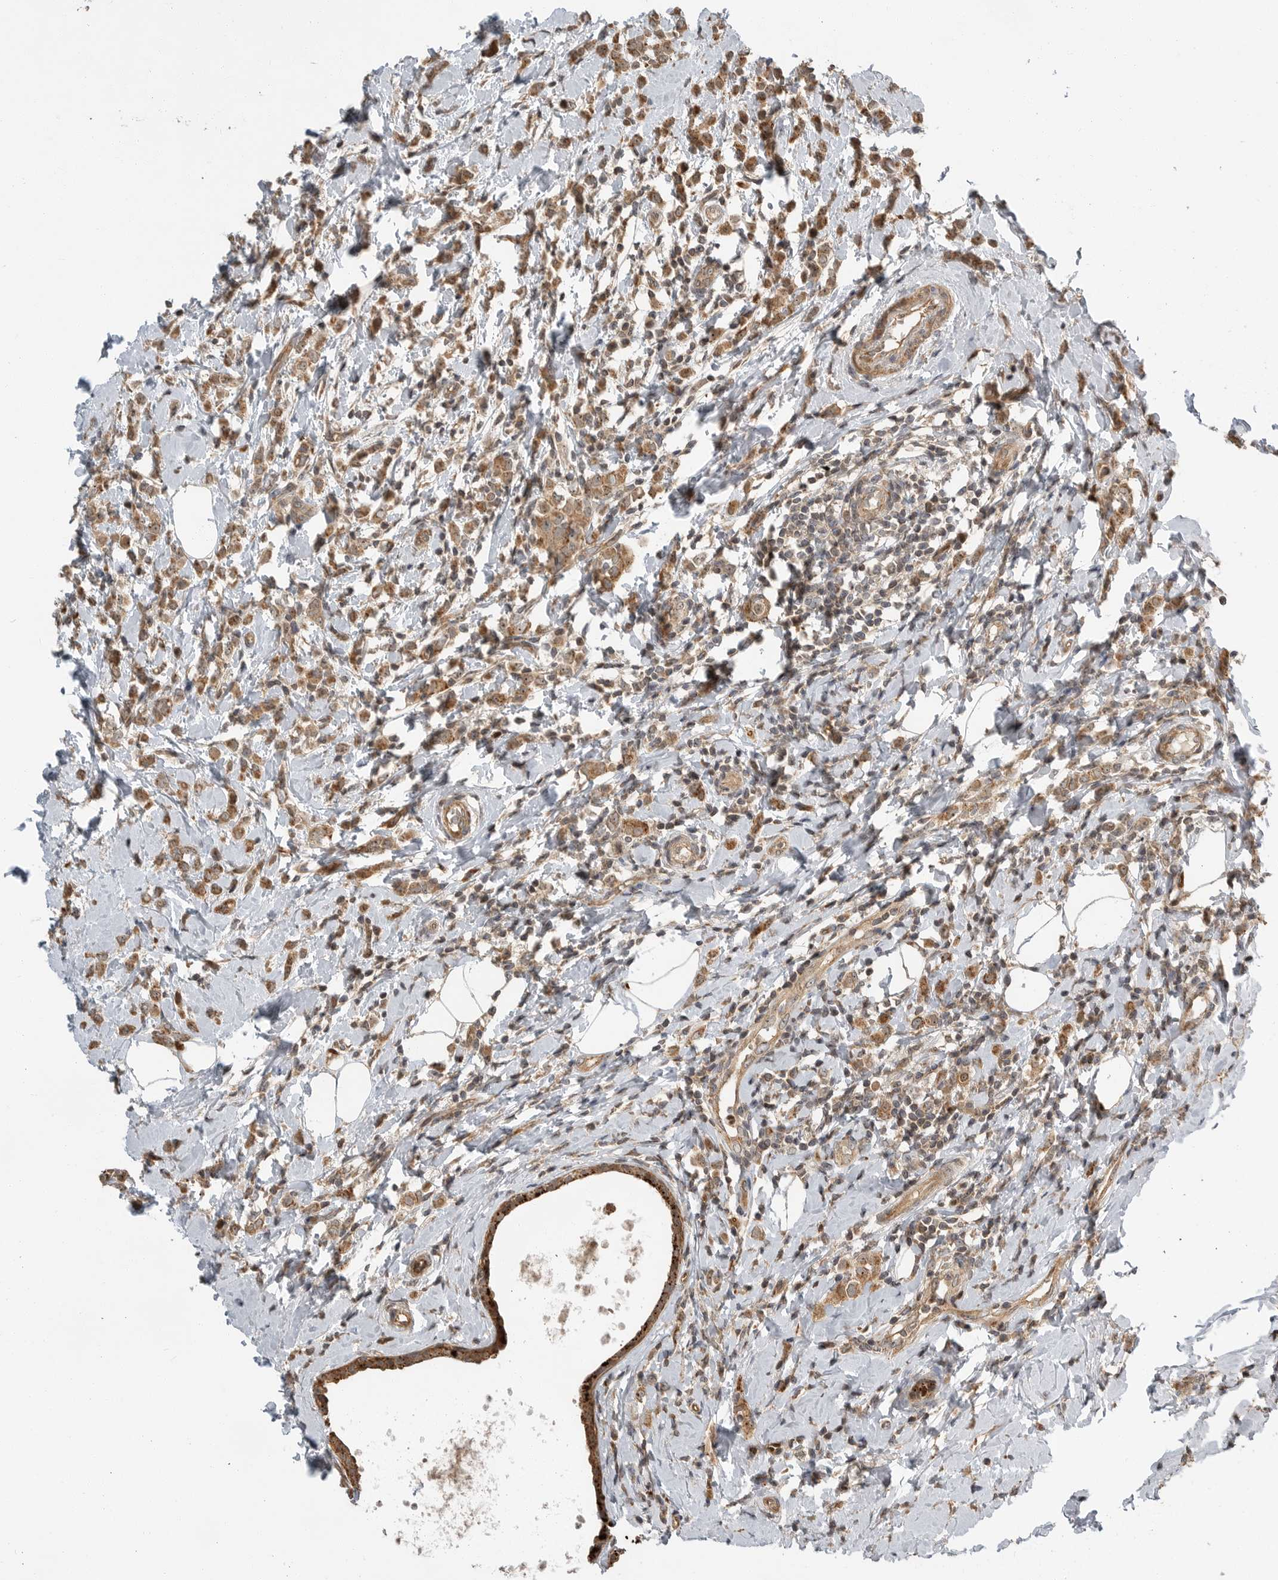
{"staining": {"intensity": "moderate", "quantity": ">75%", "location": "cytoplasmic/membranous,nuclear"}, "tissue": "breast cancer", "cell_type": "Tumor cells", "image_type": "cancer", "snomed": [{"axis": "morphology", "description": "Lobular carcinoma"}, {"axis": "topography", "description": "Breast"}], "caption": "Protein analysis of breast lobular carcinoma tissue demonstrates moderate cytoplasmic/membranous and nuclear positivity in about >75% of tumor cells.", "gene": "STRAP", "patient": {"sex": "female", "age": 47}}